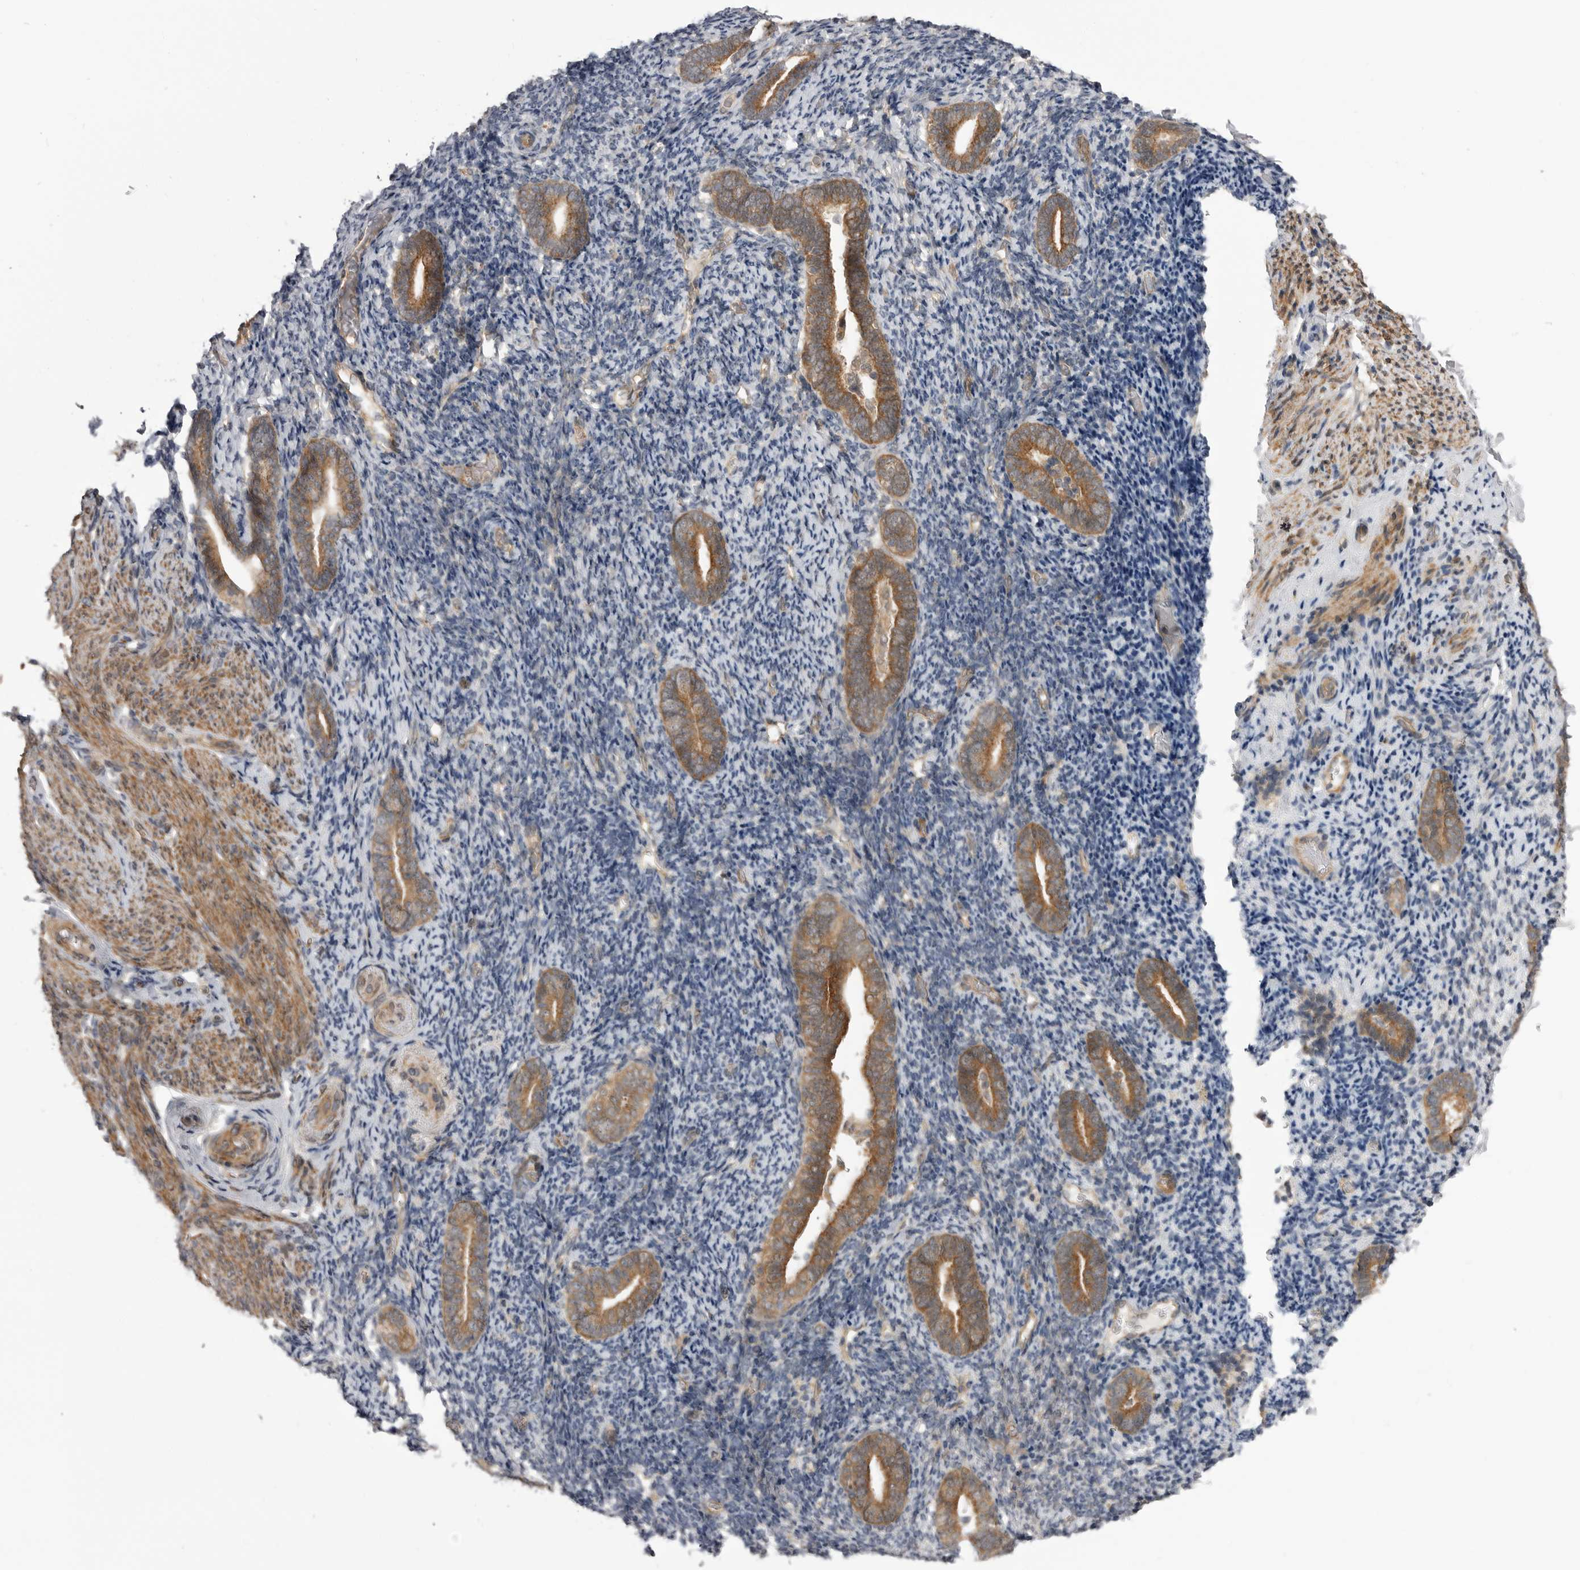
{"staining": {"intensity": "weak", "quantity": "<25%", "location": "nuclear"}, "tissue": "endometrium", "cell_type": "Cells in endometrial stroma", "image_type": "normal", "snomed": [{"axis": "morphology", "description": "Normal tissue, NOS"}, {"axis": "topography", "description": "Endometrium"}], "caption": "IHC image of normal endometrium: endometrium stained with DAB (3,3'-diaminobenzidine) reveals no significant protein expression in cells in endometrial stroma.", "gene": "PDCL", "patient": {"sex": "female", "age": 51}}